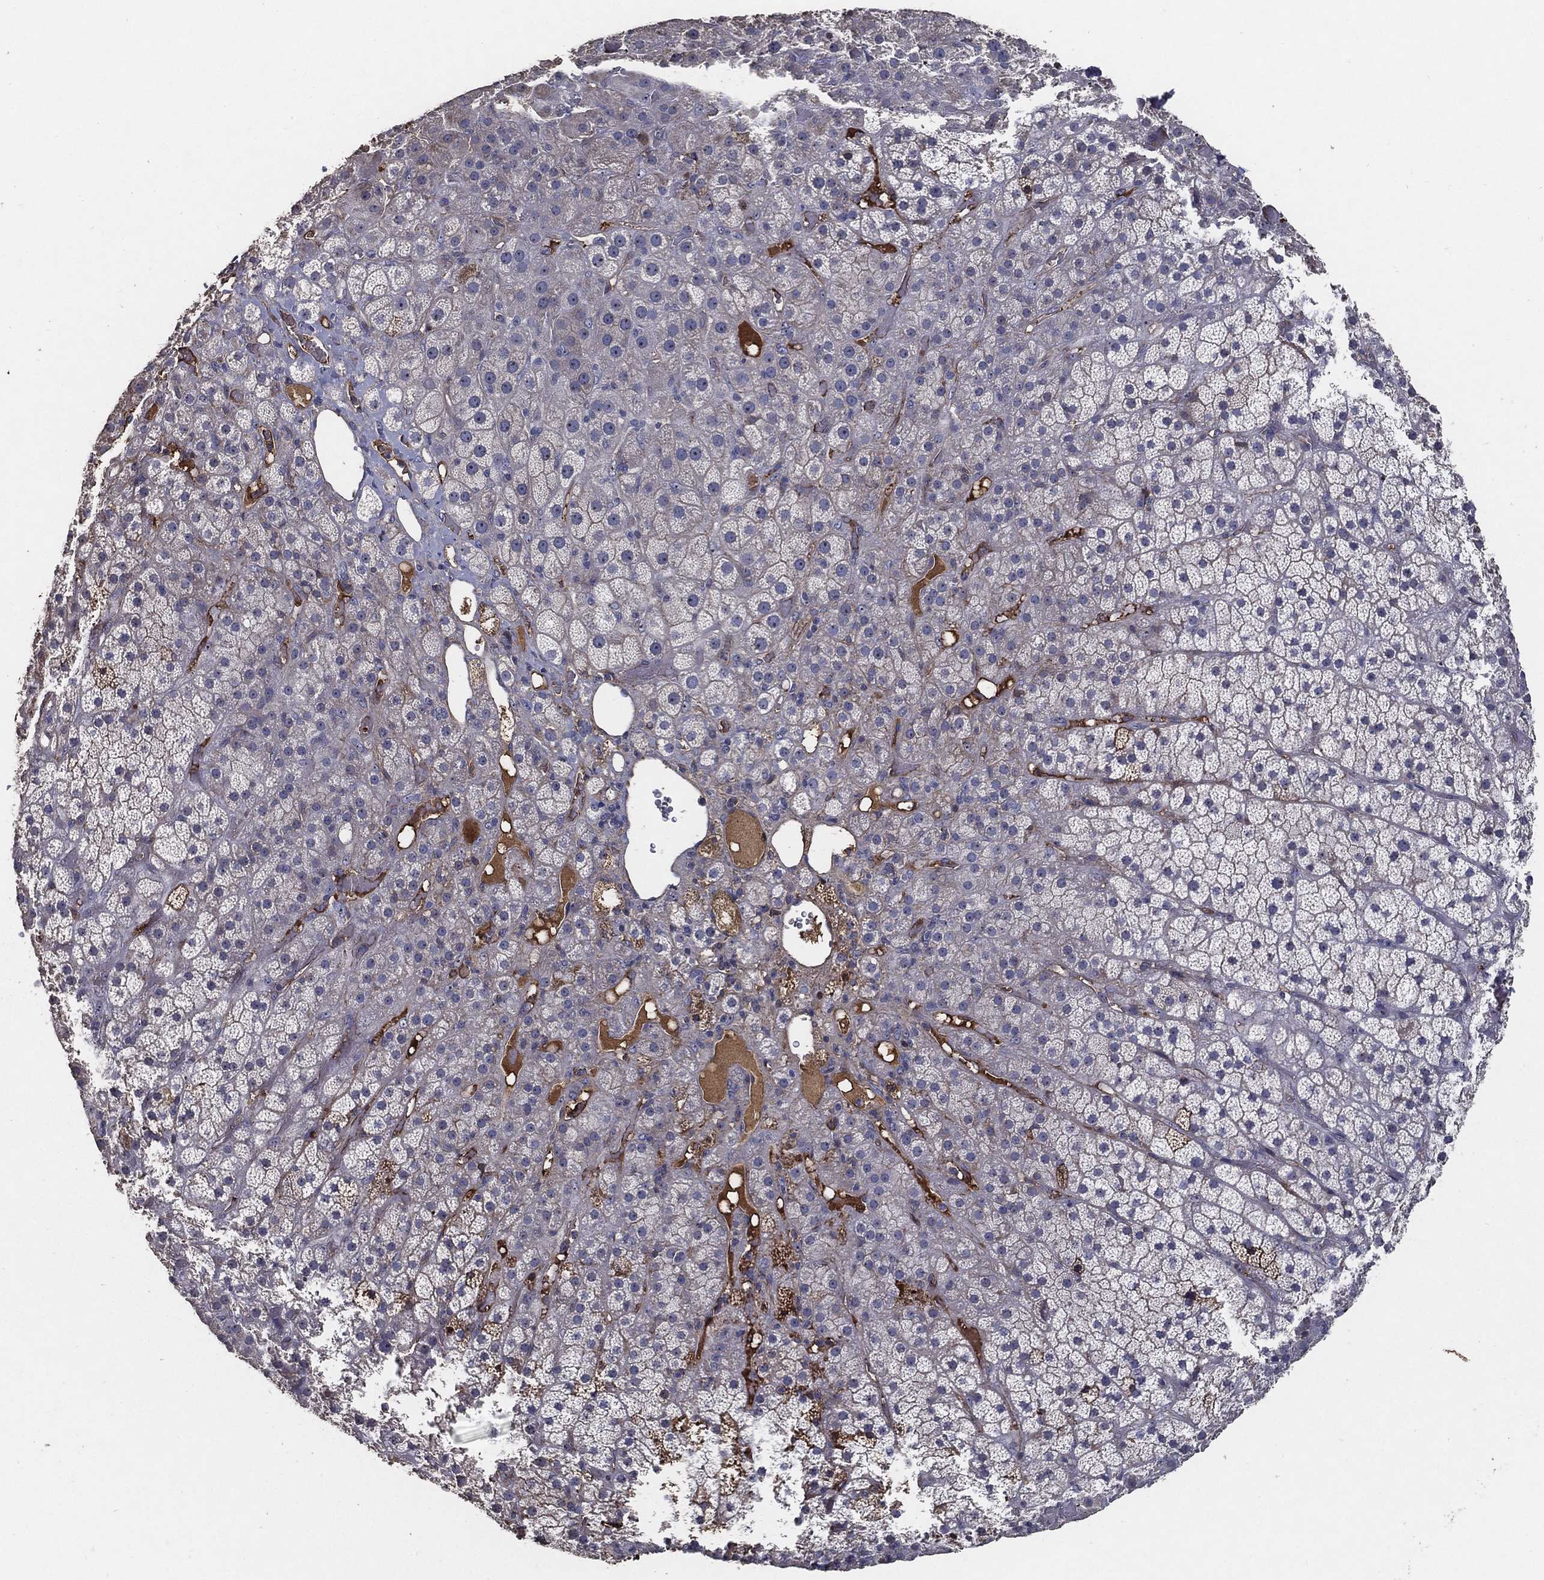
{"staining": {"intensity": "negative", "quantity": "none", "location": "none"}, "tissue": "adrenal gland", "cell_type": "Glandular cells", "image_type": "normal", "snomed": [{"axis": "morphology", "description": "Normal tissue, NOS"}, {"axis": "topography", "description": "Adrenal gland"}], "caption": "Immunohistochemistry photomicrograph of normal adrenal gland: adrenal gland stained with DAB (3,3'-diaminobenzidine) demonstrates no significant protein staining in glandular cells.", "gene": "EFNA1", "patient": {"sex": "male", "age": 57}}